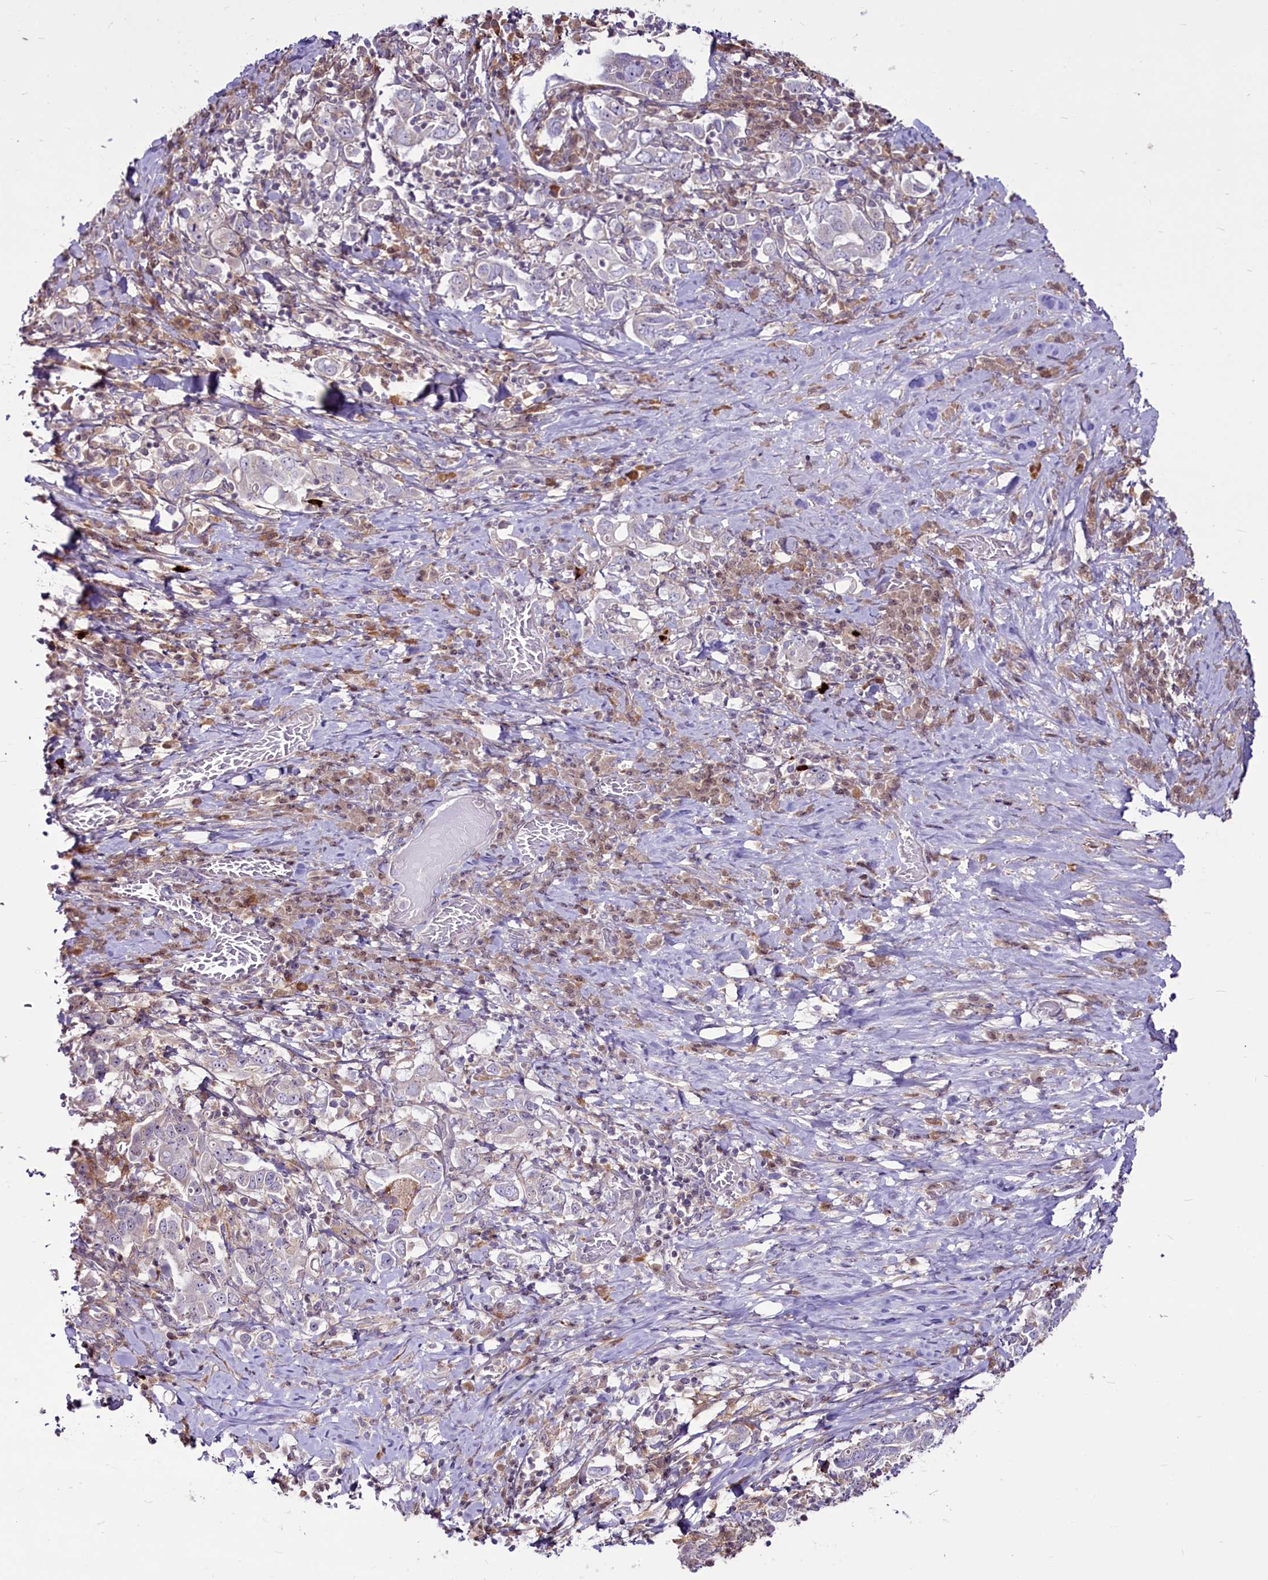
{"staining": {"intensity": "negative", "quantity": "none", "location": "none"}, "tissue": "stomach cancer", "cell_type": "Tumor cells", "image_type": "cancer", "snomed": [{"axis": "morphology", "description": "Adenocarcinoma, NOS"}, {"axis": "topography", "description": "Stomach, upper"}, {"axis": "topography", "description": "Stomach"}], "caption": "High magnification brightfield microscopy of stomach adenocarcinoma stained with DAB (brown) and counterstained with hematoxylin (blue): tumor cells show no significant positivity.", "gene": "RSBN1", "patient": {"sex": "male", "age": 62}}